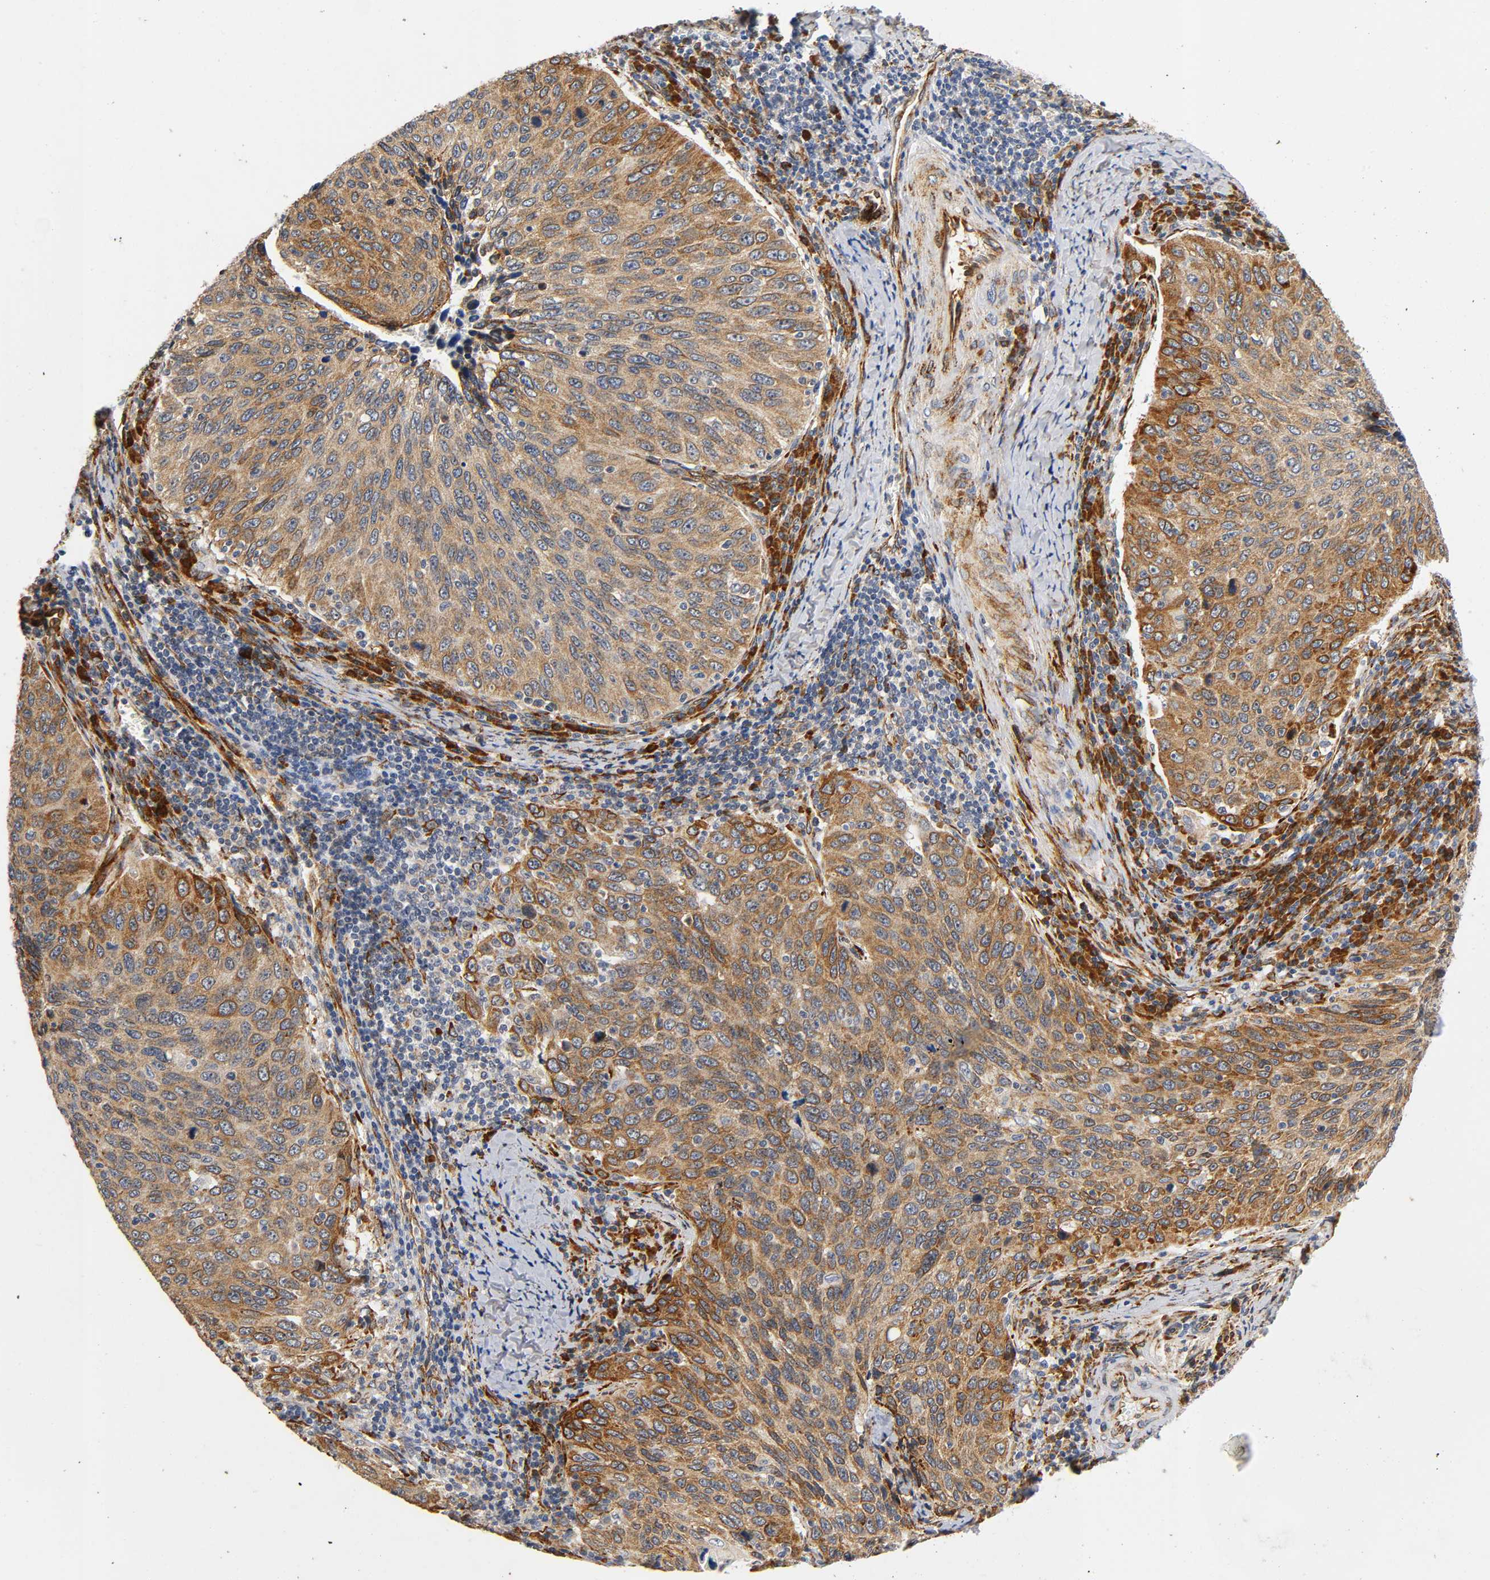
{"staining": {"intensity": "moderate", "quantity": ">75%", "location": "cytoplasmic/membranous"}, "tissue": "cervical cancer", "cell_type": "Tumor cells", "image_type": "cancer", "snomed": [{"axis": "morphology", "description": "Squamous cell carcinoma, NOS"}, {"axis": "topography", "description": "Cervix"}], "caption": "This photomicrograph demonstrates IHC staining of cervical squamous cell carcinoma, with medium moderate cytoplasmic/membranous positivity in approximately >75% of tumor cells.", "gene": "SOS2", "patient": {"sex": "female", "age": 53}}